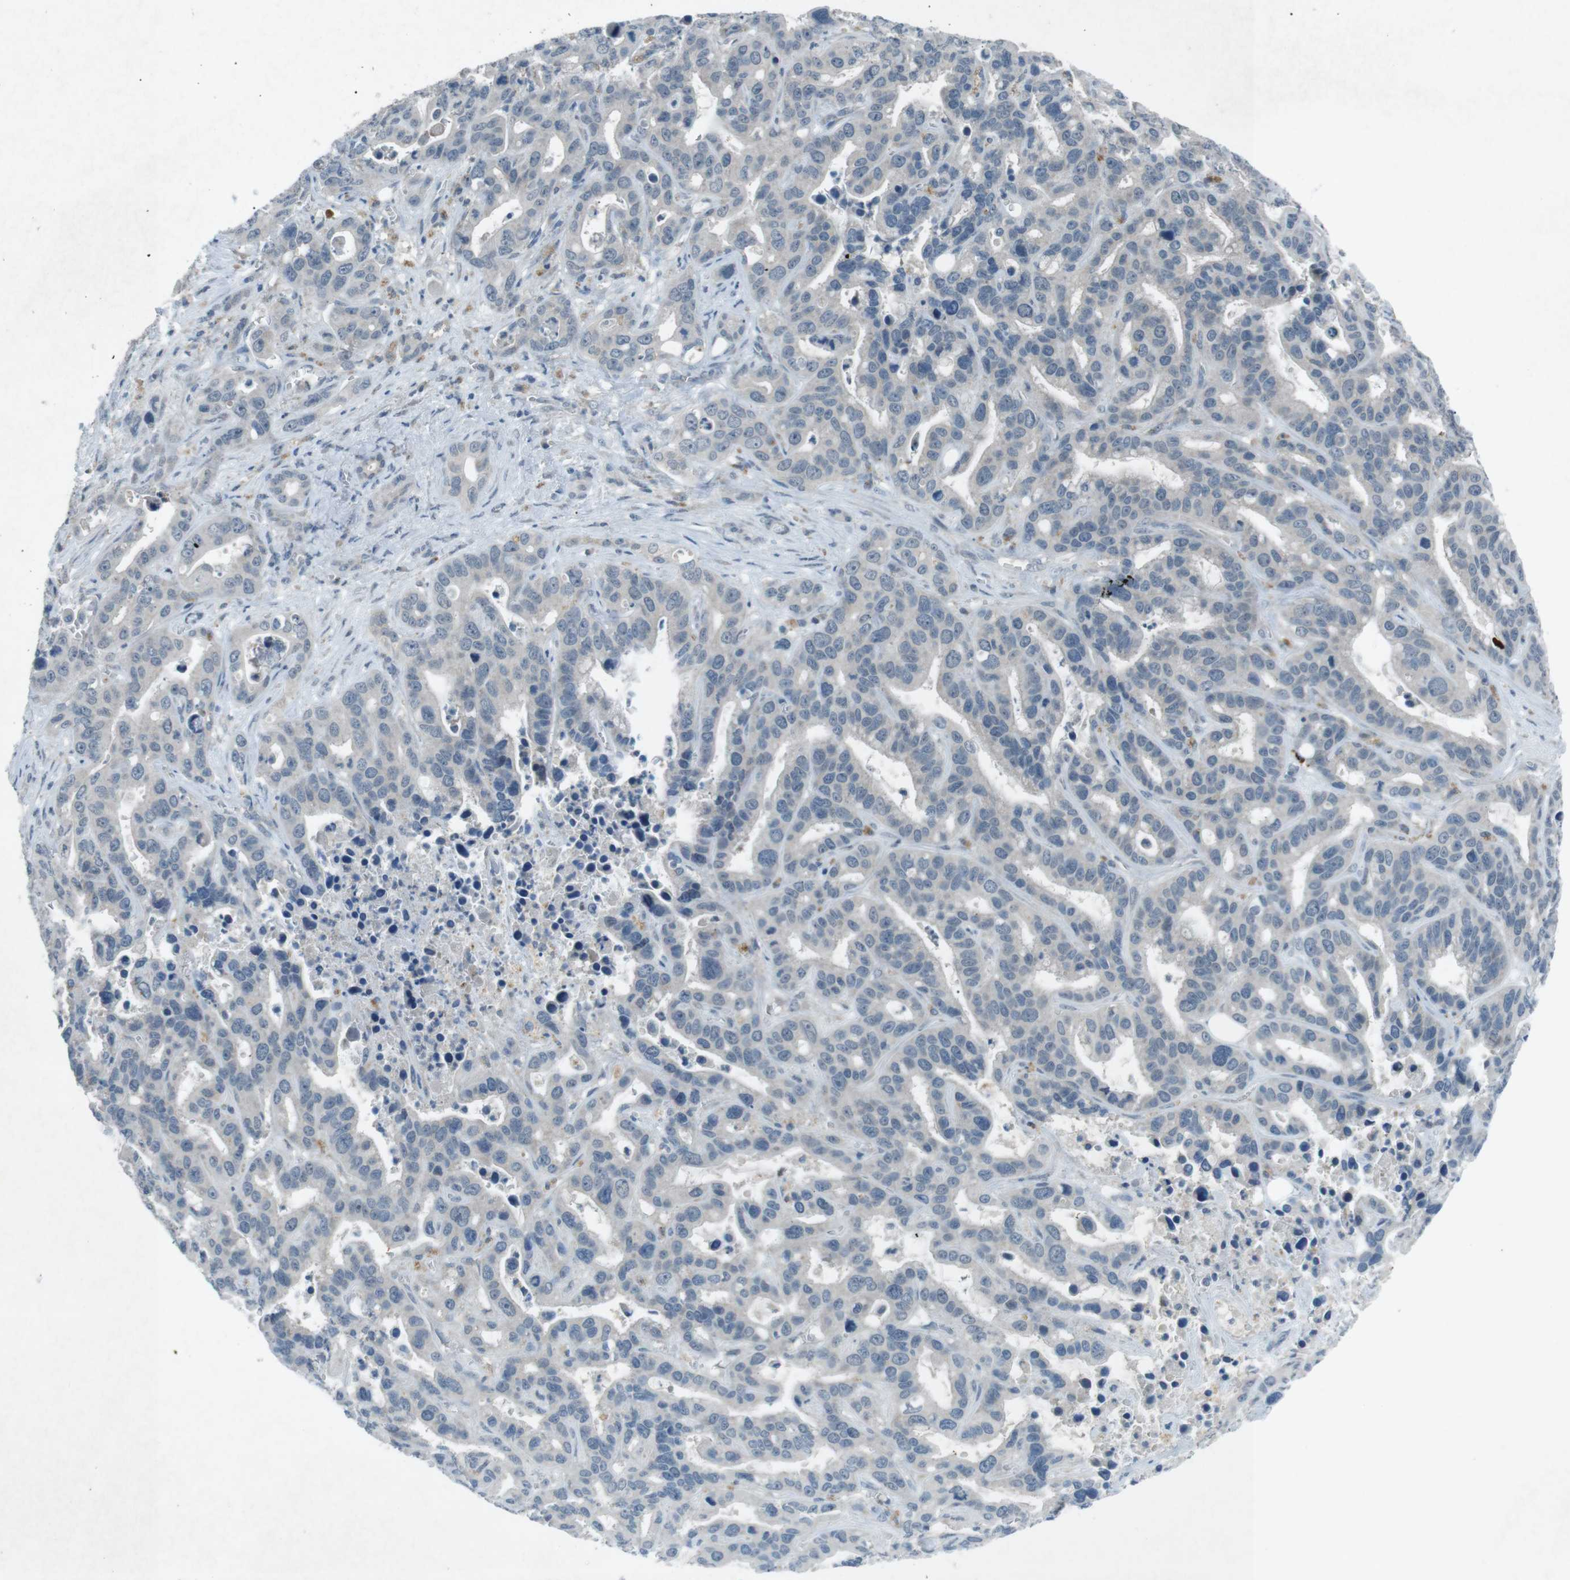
{"staining": {"intensity": "negative", "quantity": "none", "location": "none"}, "tissue": "liver cancer", "cell_type": "Tumor cells", "image_type": "cancer", "snomed": [{"axis": "morphology", "description": "Cholangiocarcinoma"}, {"axis": "topography", "description": "Liver"}], "caption": "Immunohistochemistry of human liver cholangiocarcinoma demonstrates no expression in tumor cells.", "gene": "FCRLA", "patient": {"sex": "female", "age": 65}}